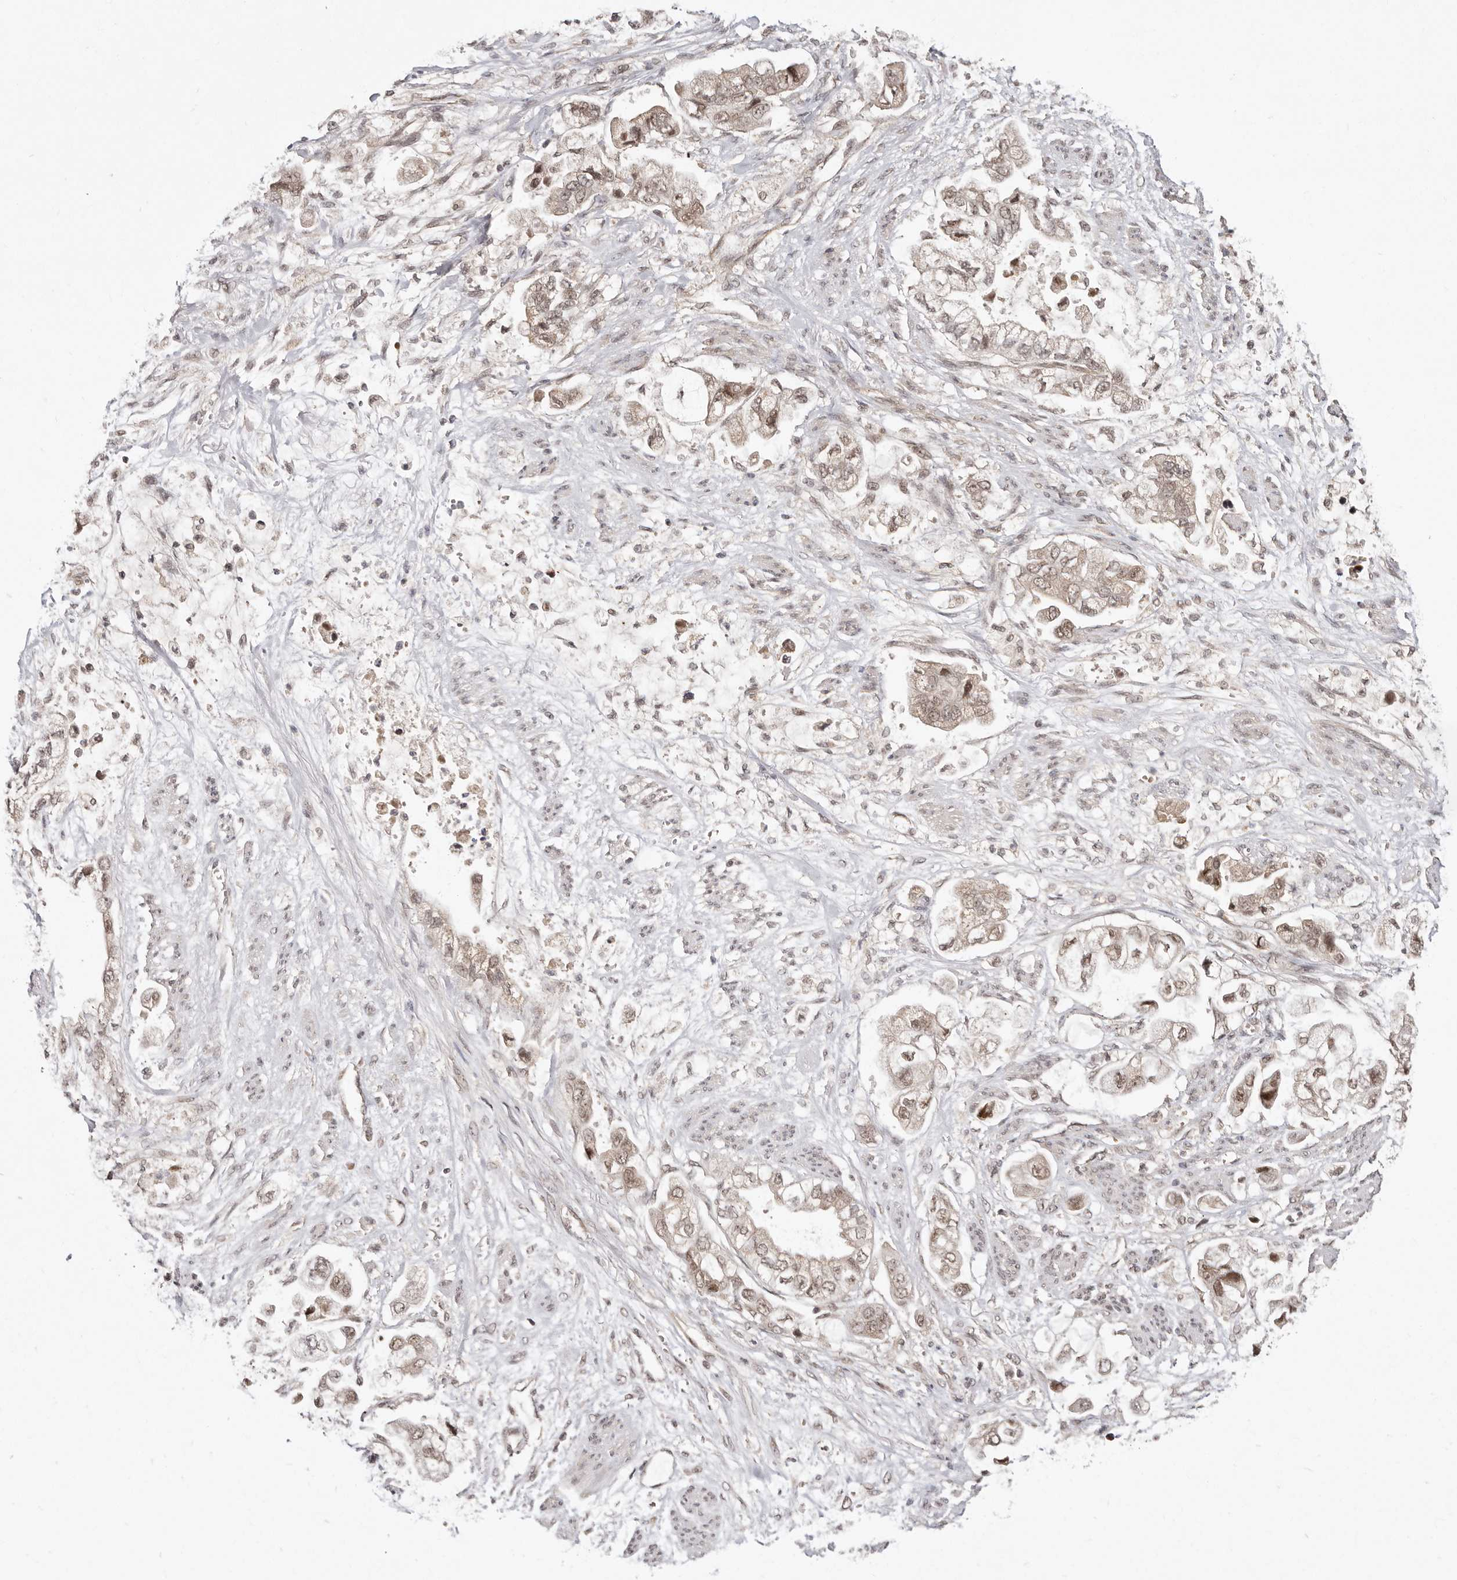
{"staining": {"intensity": "weak", "quantity": ">75%", "location": "cytoplasmic/membranous,nuclear"}, "tissue": "stomach cancer", "cell_type": "Tumor cells", "image_type": "cancer", "snomed": [{"axis": "morphology", "description": "Adenocarcinoma, NOS"}, {"axis": "topography", "description": "Stomach"}], "caption": "Tumor cells display weak cytoplasmic/membranous and nuclear expression in approximately >75% of cells in stomach cancer (adenocarcinoma).", "gene": "MED8", "patient": {"sex": "male", "age": 62}}